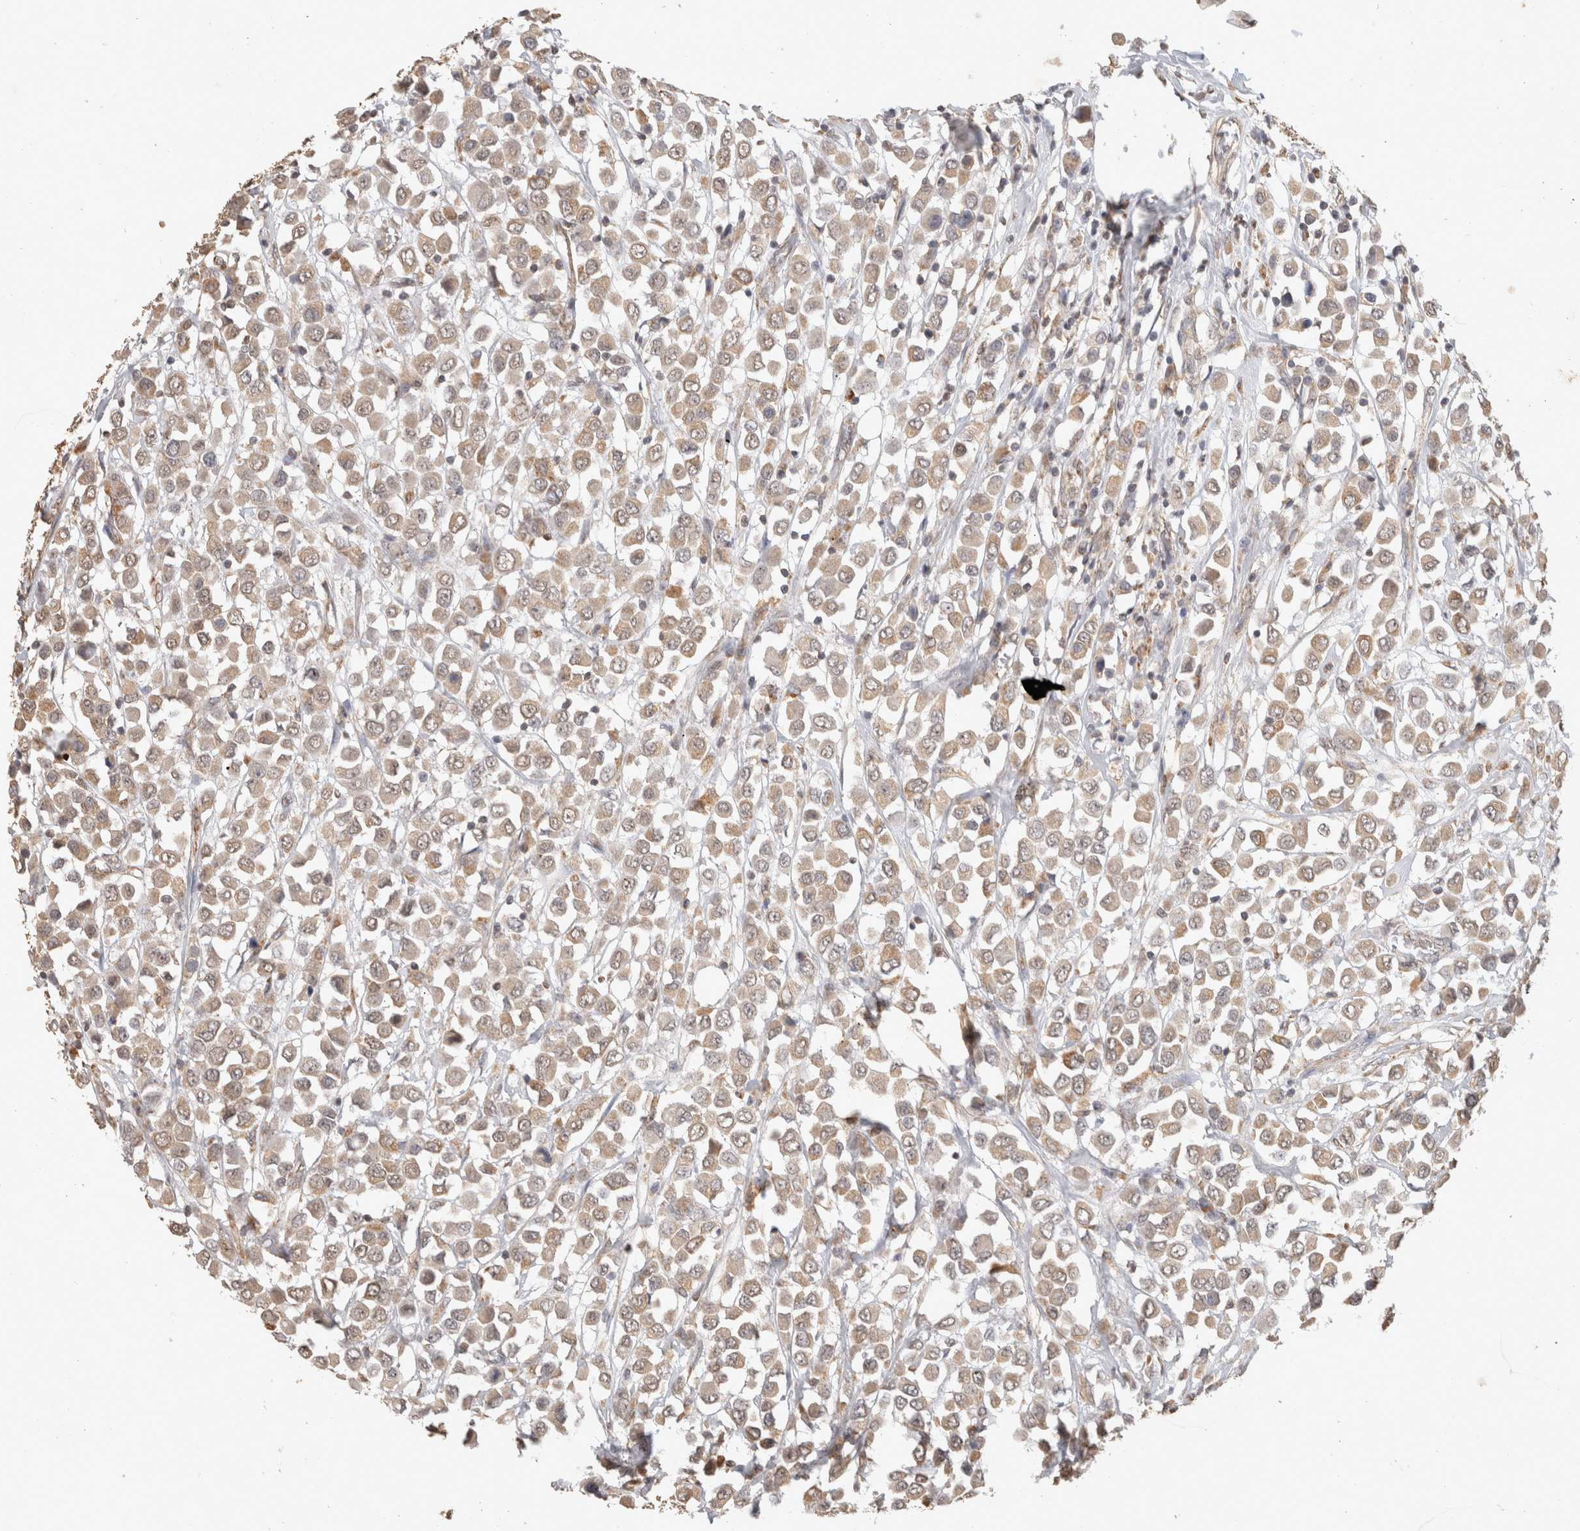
{"staining": {"intensity": "weak", "quantity": ">75%", "location": "cytoplasmic/membranous"}, "tissue": "breast cancer", "cell_type": "Tumor cells", "image_type": "cancer", "snomed": [{"axis": "morphology", "description": "Duct carcinoma"}, {"axis": "topography", "description": "Breast"}], "caption": "This is a photomicrograph of IHC staining of intraductal carcinoma (breast), which shows weak positivity in the cytoplasmic/membranous of tumor cells.", "gene": "BNIP3L", "patient": {"sex": "female", "age": 61}}